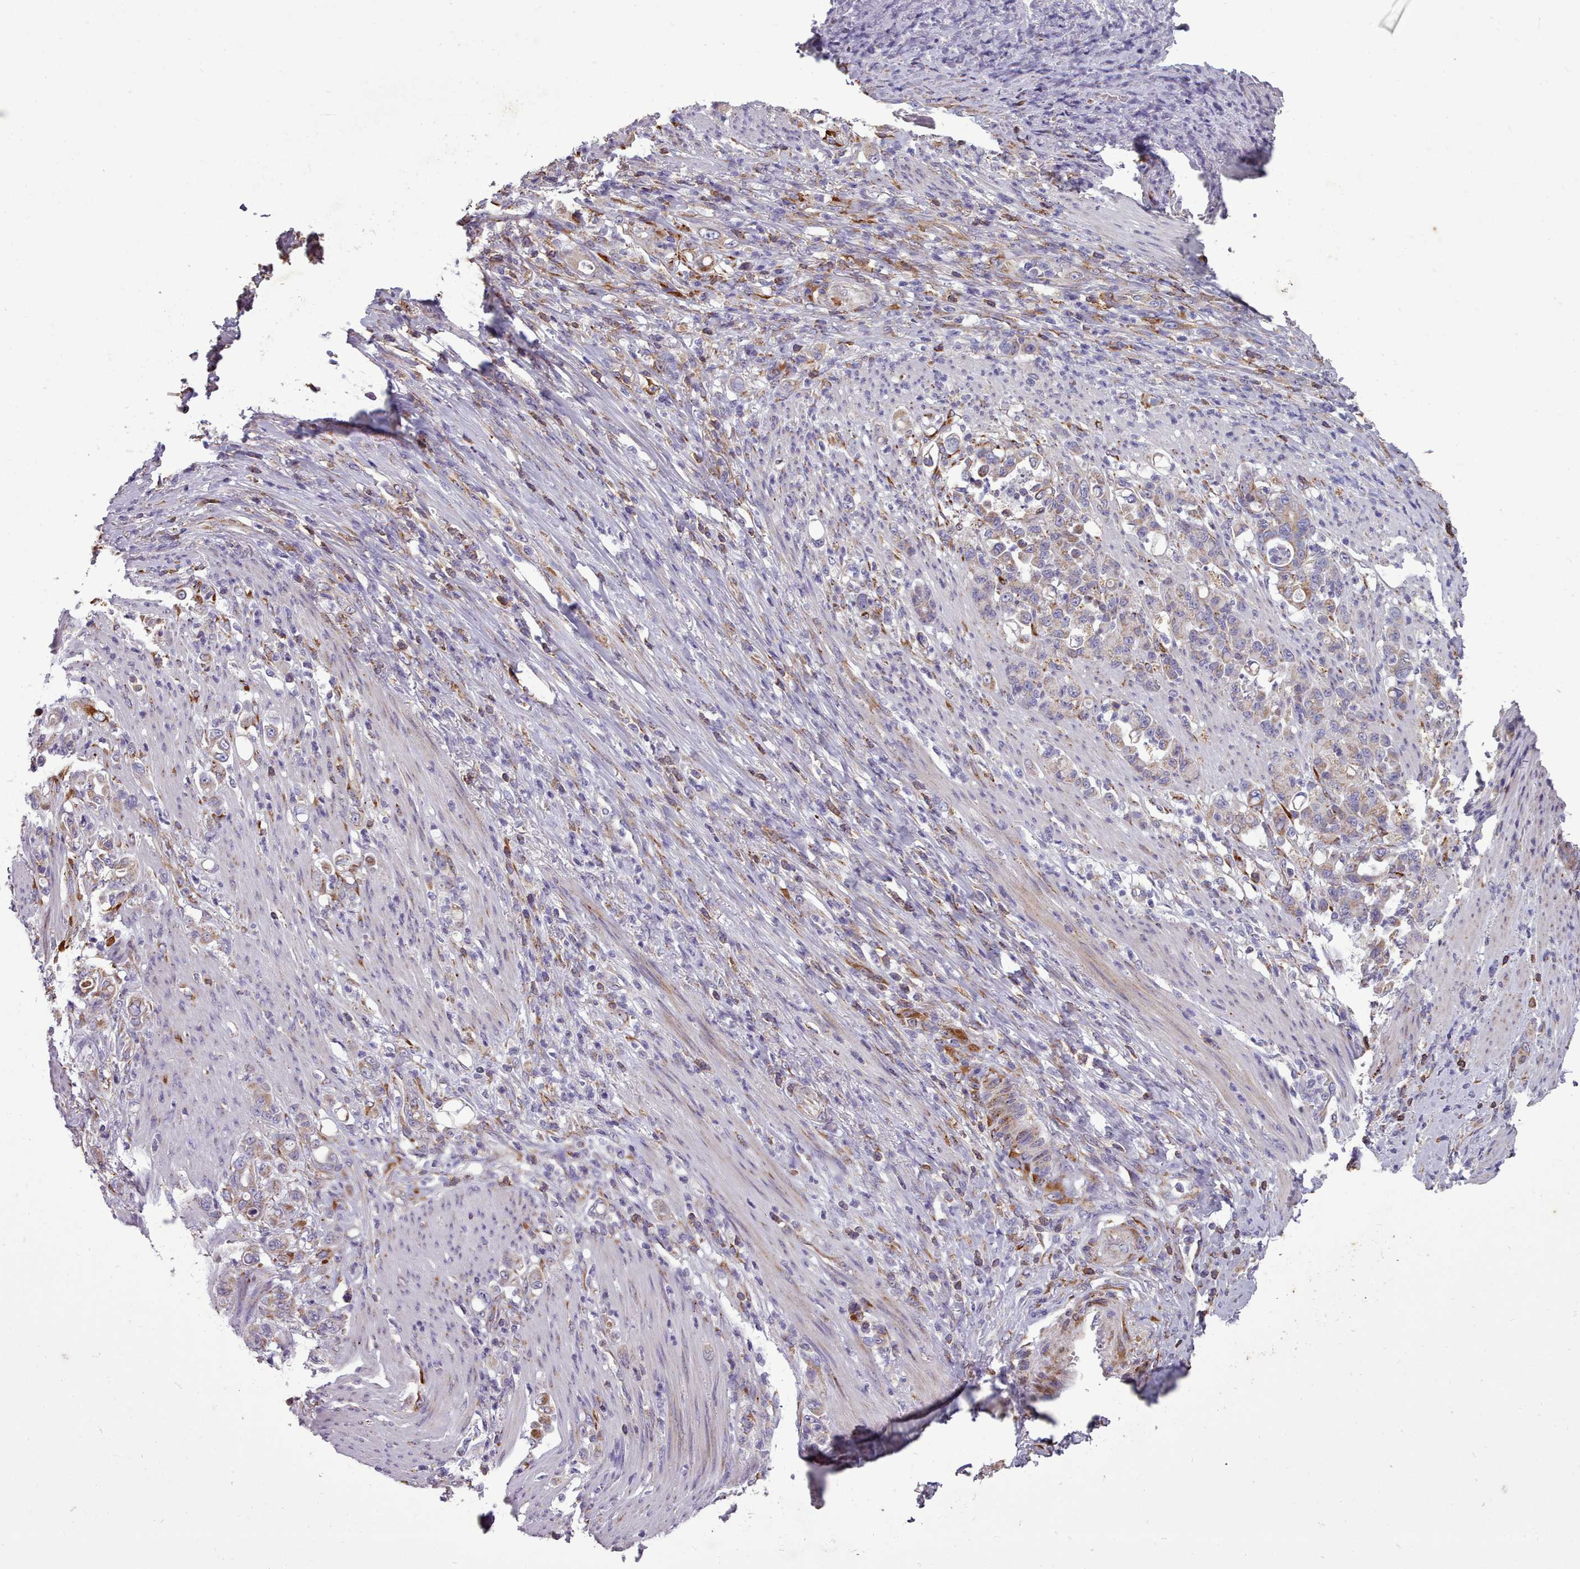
{"staining": {"intensity": "weak", "quantity": "25%-75%", "location": "cytoplasmic/membranous"}, "tissue": "stomach cancer", "cell_type": "Tumor cells", "image_type": "cancer", "snomed": [{"axis": "morphology", "description": "Normal tissue, NOS"}, {"axis": "morphology", "description": "Adenocarcinoma, NOS"}, {"axis": "topography", "description": "Stomach"}], "caption": "Protein expression analysis of stomach cancer shows weak cytoplasmic/membranous positivity in about 25%-75% of tumor cells.", "gene": "FKBP10", "patient": {"sex": "female", "age": 79}}